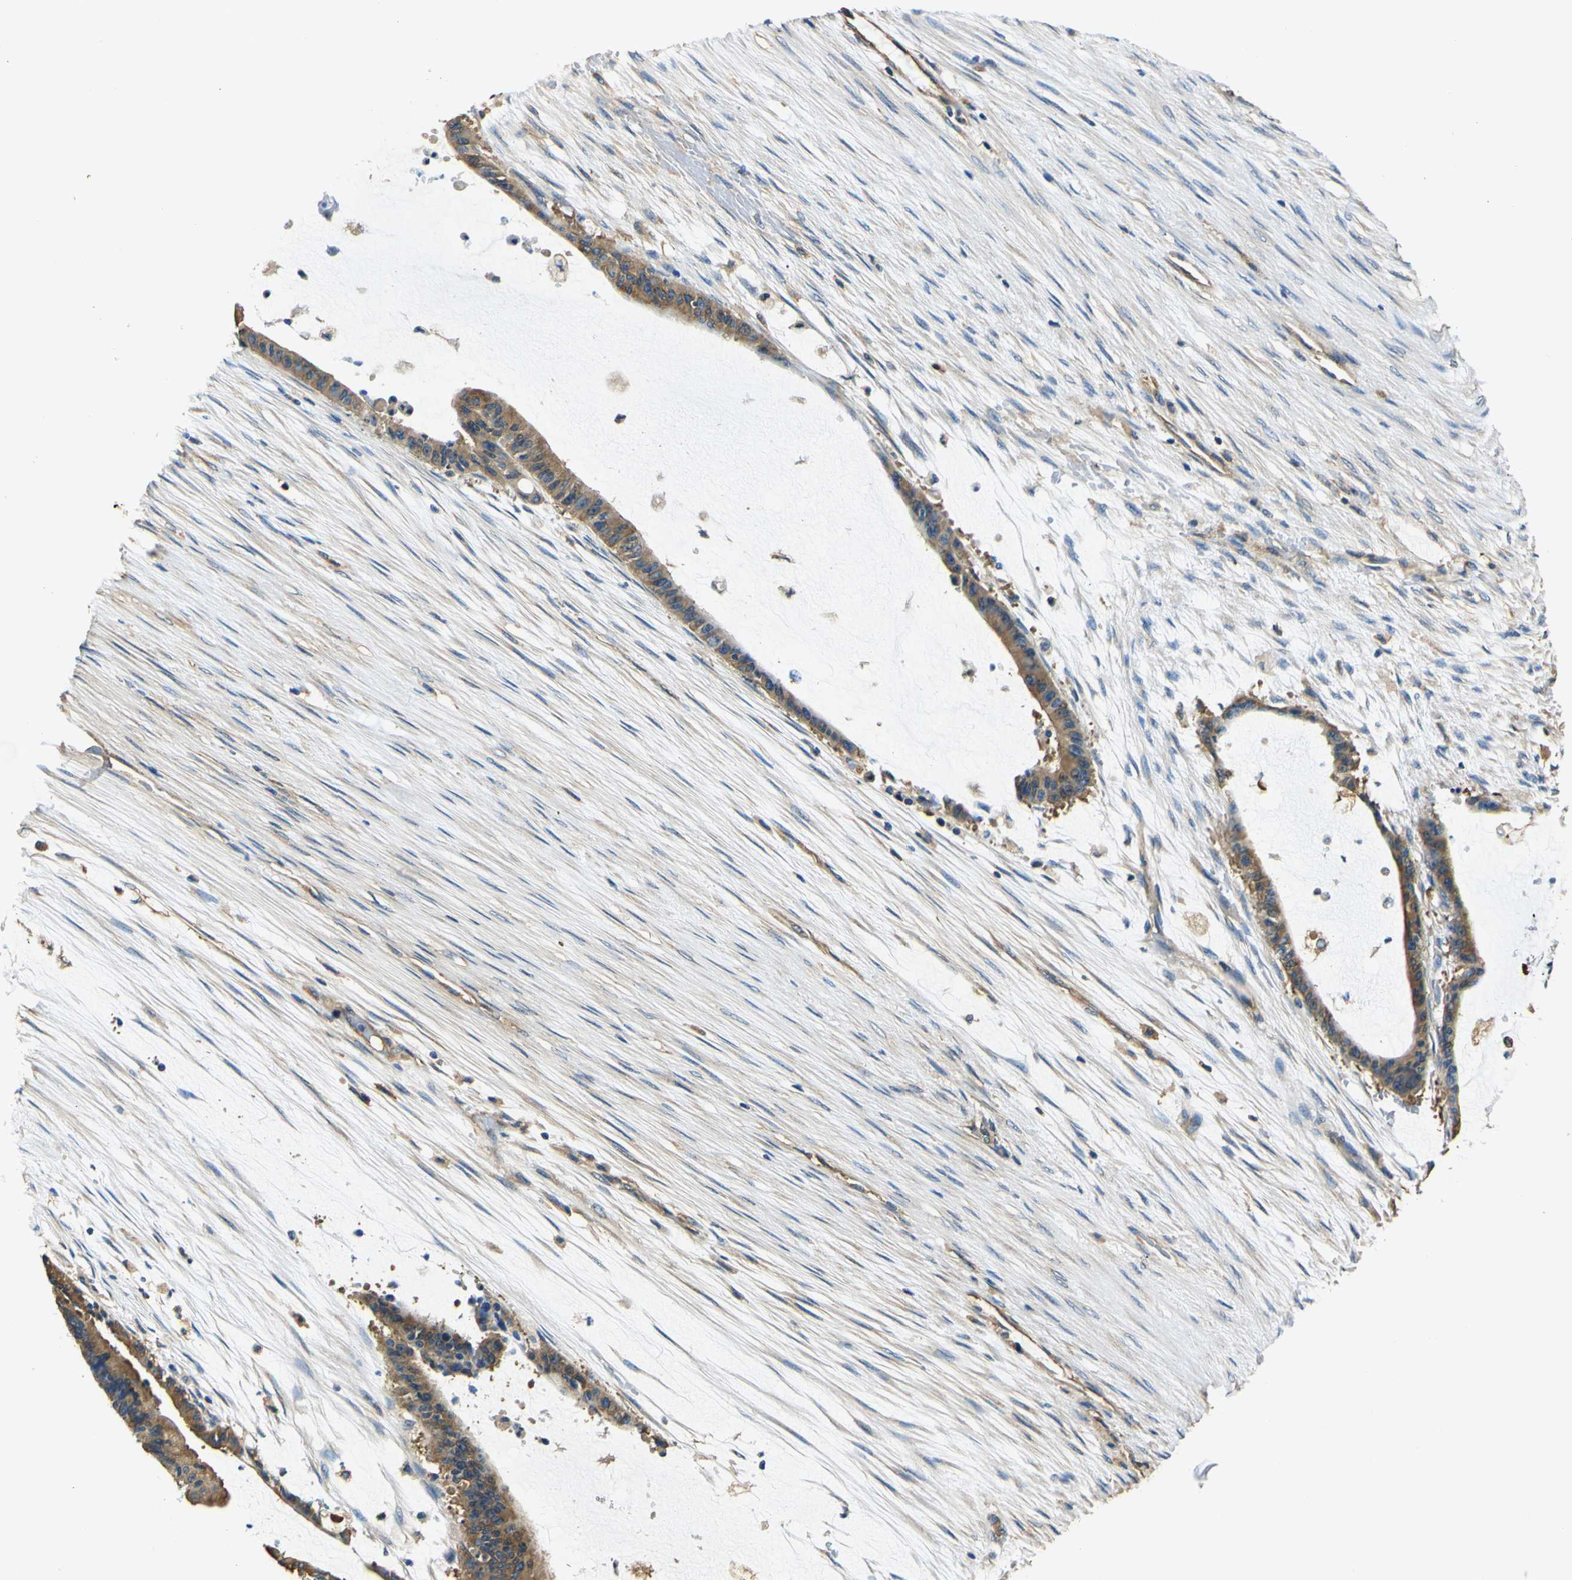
{"staining": {"intensity": "moderate", "quantity": ">75%", "location": "cytoplasmic/membranous"}, "tissue": "liver cancer", "cell_type": "Tumor cells", "image_type": "cancer", "snomed": [{"axis": "morphology", "description": "Cholangiocarcinoma"}, {"axis": "topography", "description": "Liver"}], "caption": "This is an image of IHC staining of liver cancer (cholangiocarcinoma), which shows moderate staining in the cytoplasmic/membranous of tumor cells.", "gene": "TUBB", "patient": {"sex": "female", "age": 73}}